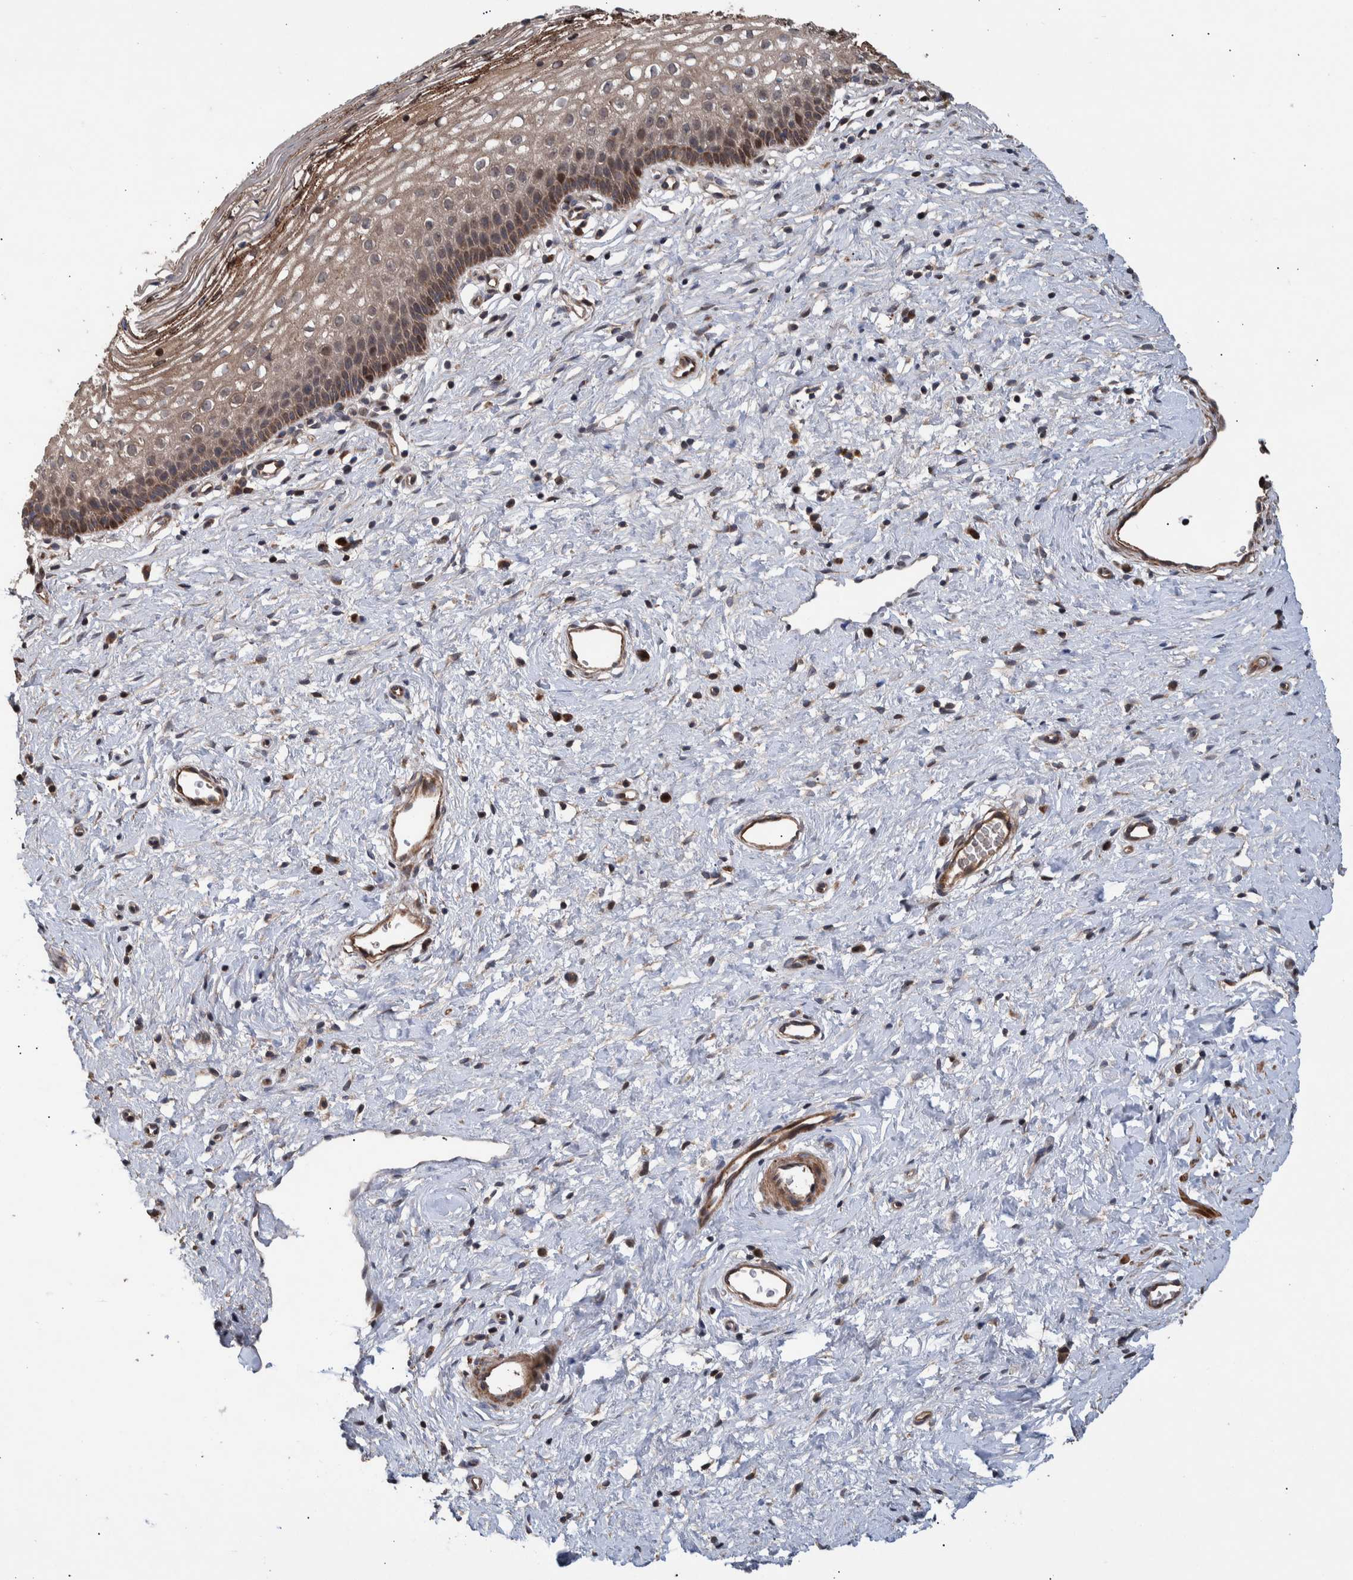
{"staining": {"intensity": "moderate", "quantity": ">75%", "location": "cytoplasmic/membranous"}, "tissue": "cervix", "cell_type": "Glandular cells", "image_type": "normal", "snomed": [{"axis": "morphology", "description": "Normal tissue, NOS"}, {"axis": "topography", "description": "Cervix"}], "caption": "Normal cervix demonstrates moderate cytoplasmic/membranous expression in approximately >75% of glandular cells, visualized by immunohistochemistry. (DAB = brown stain, brightfield microscopy at high magnification).", "gene": "B3GNTL1", "patient": {"sex": "female", "age": 27}}